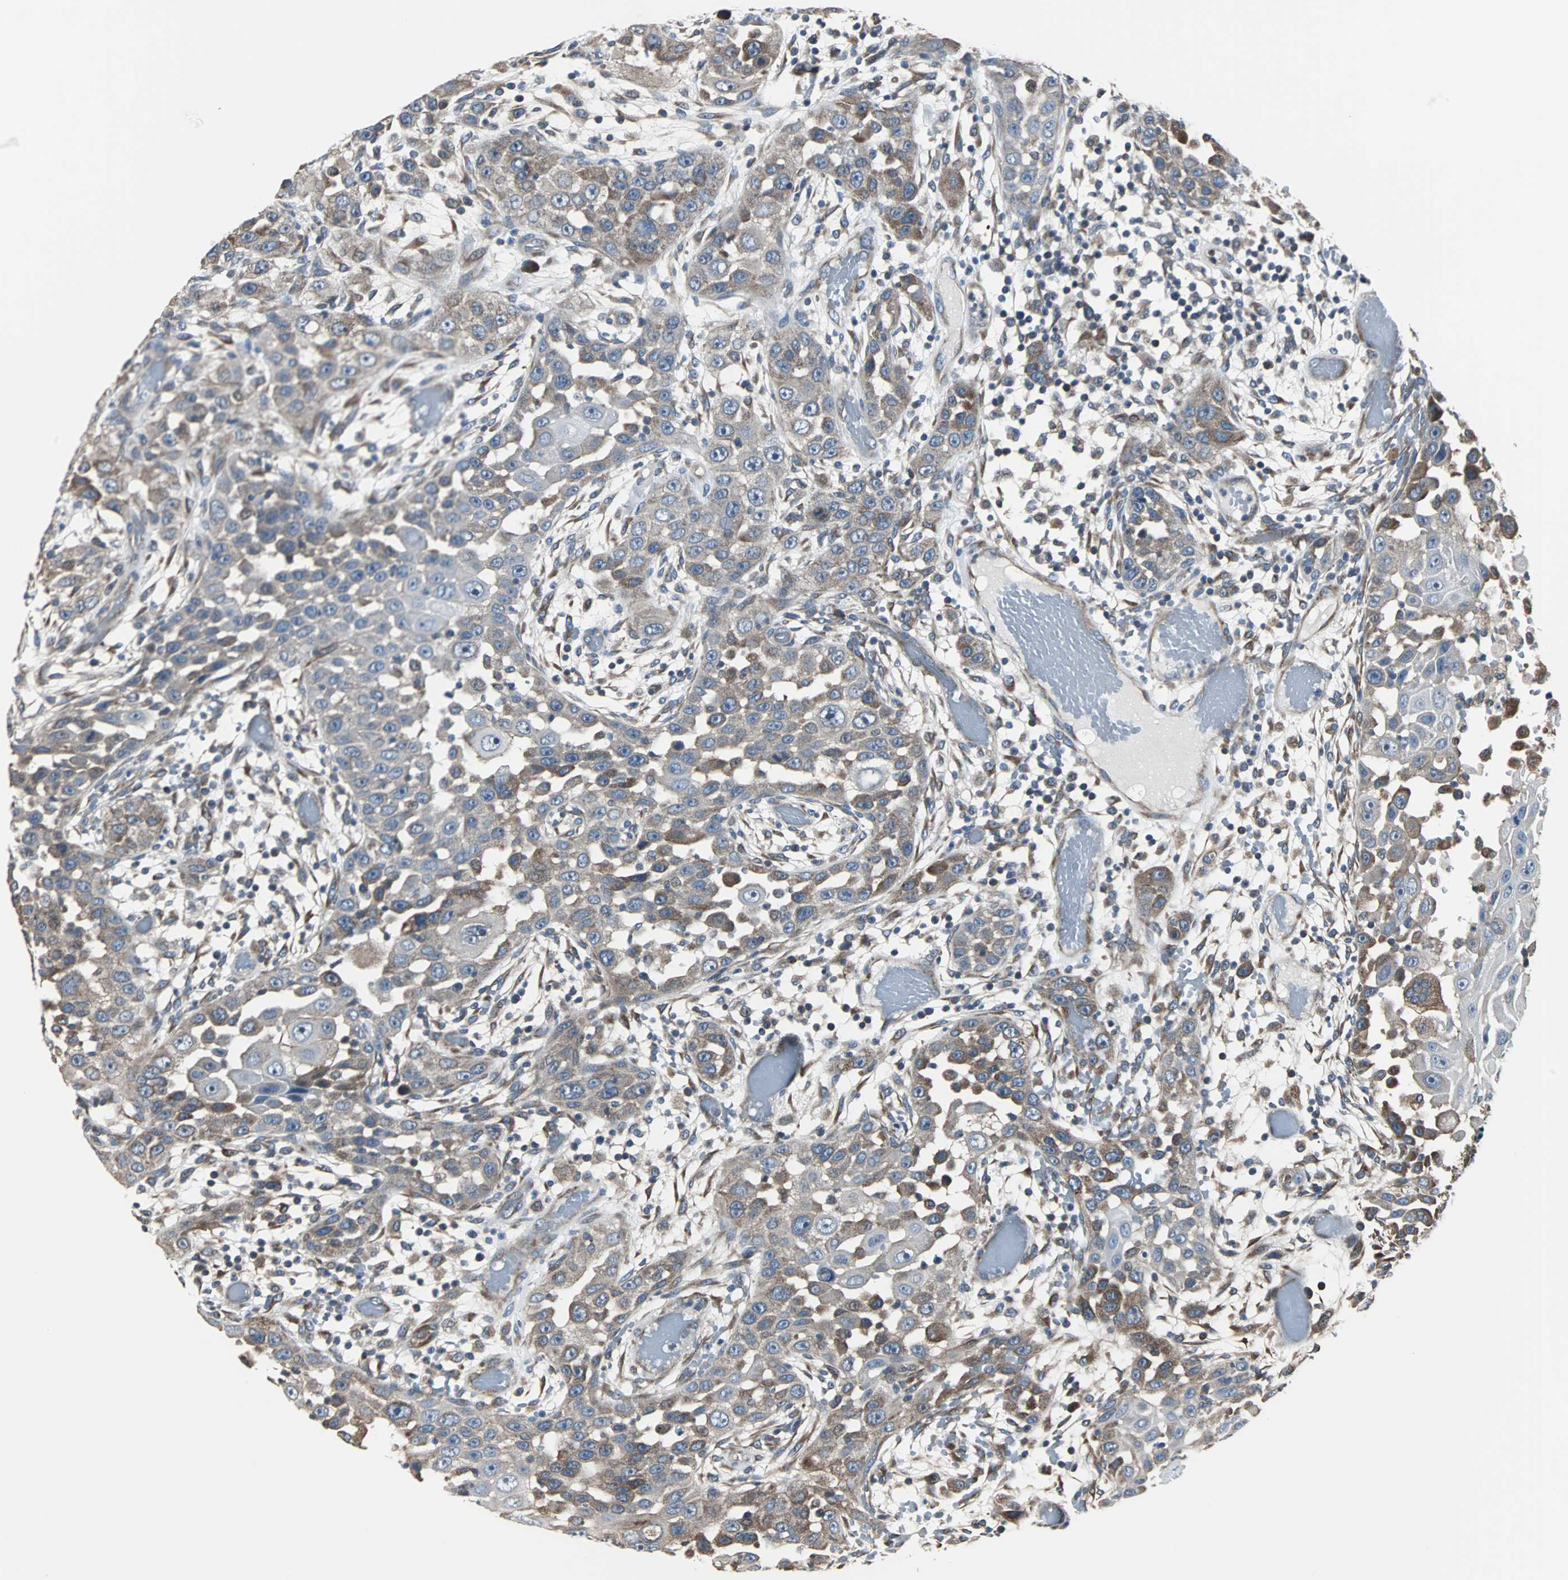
{"staining": {"intensity": "weak", "quantity": ">75%", "location": "cytoplasmic/membranous"}, "tissue": "head and neck cancer", "cell_type": "Tumor cells", "image_type": "cancer", "snomed": [{"axis": "morphology", "description": "Carcinoma, NOS"}, {"axis": "topography", "description": "Head-Neck"}], "caption": "Immunohistochemical staining of human carcinoma (head and neck) shows low levels of weak cytoplasmic/membranous protein staining in approximately >75% of tumor cells.", "gene": "CHP1", "patient": {"sex": "male", "age": 87}}